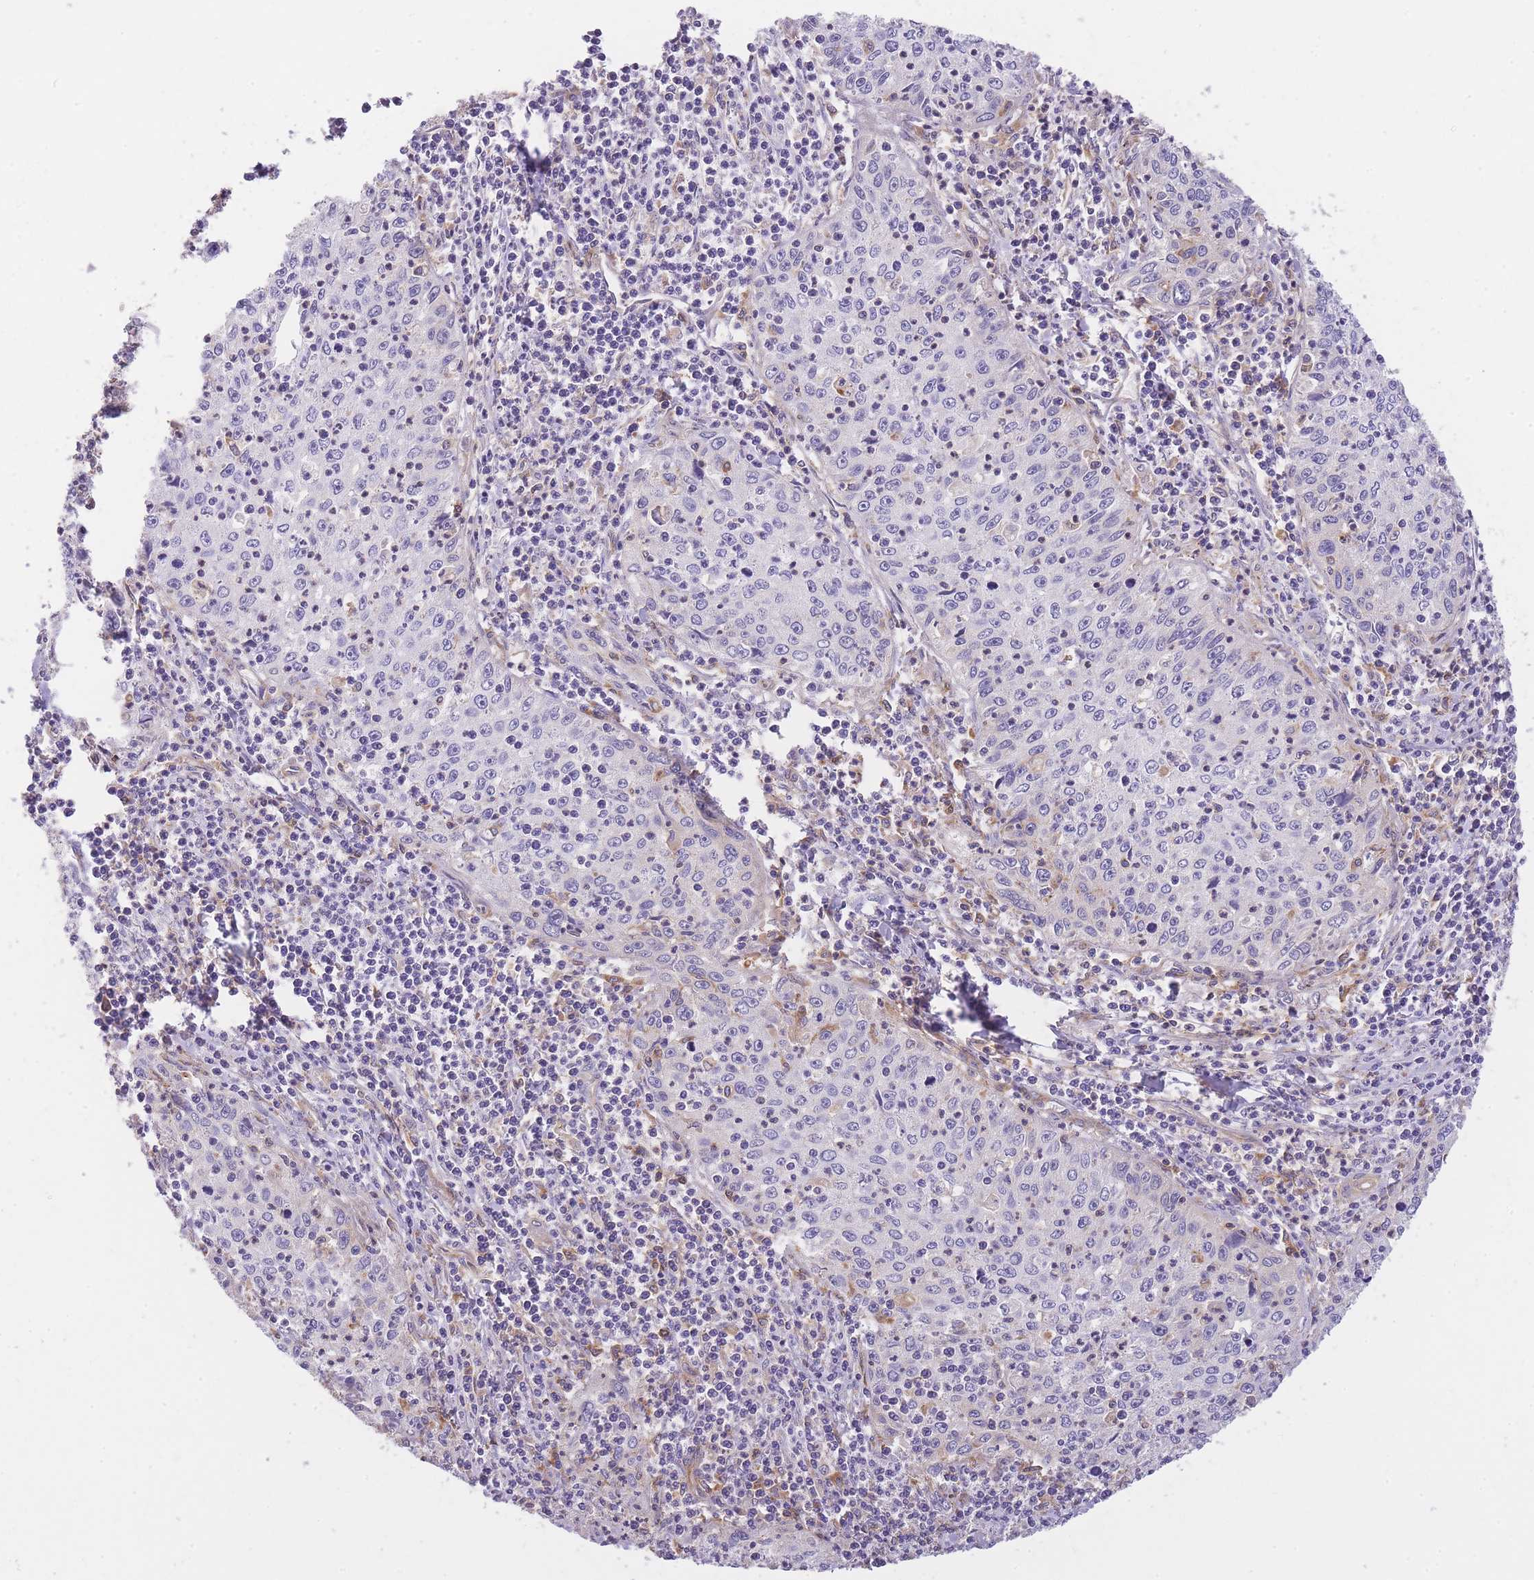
{"staining": {"intensity": "negative", "quantity": "none", "location": "none"}, "tissue": "cervical cancer", "cell_type": "Tumor cells", "image_type": "cancer", "snomed": [{"axis": "morphology", "description": "Squamous cell carcinoma, NOS"}, {"axis": "topography", "description": "Cervix"}], "caption": "Squamous cell carcinoma (cervical) was stained to show a protein in brown. There is no significant staining in tumor cells.", "gene": "PRKAR1A", "patient": {"sex": "female", "age": 30}}